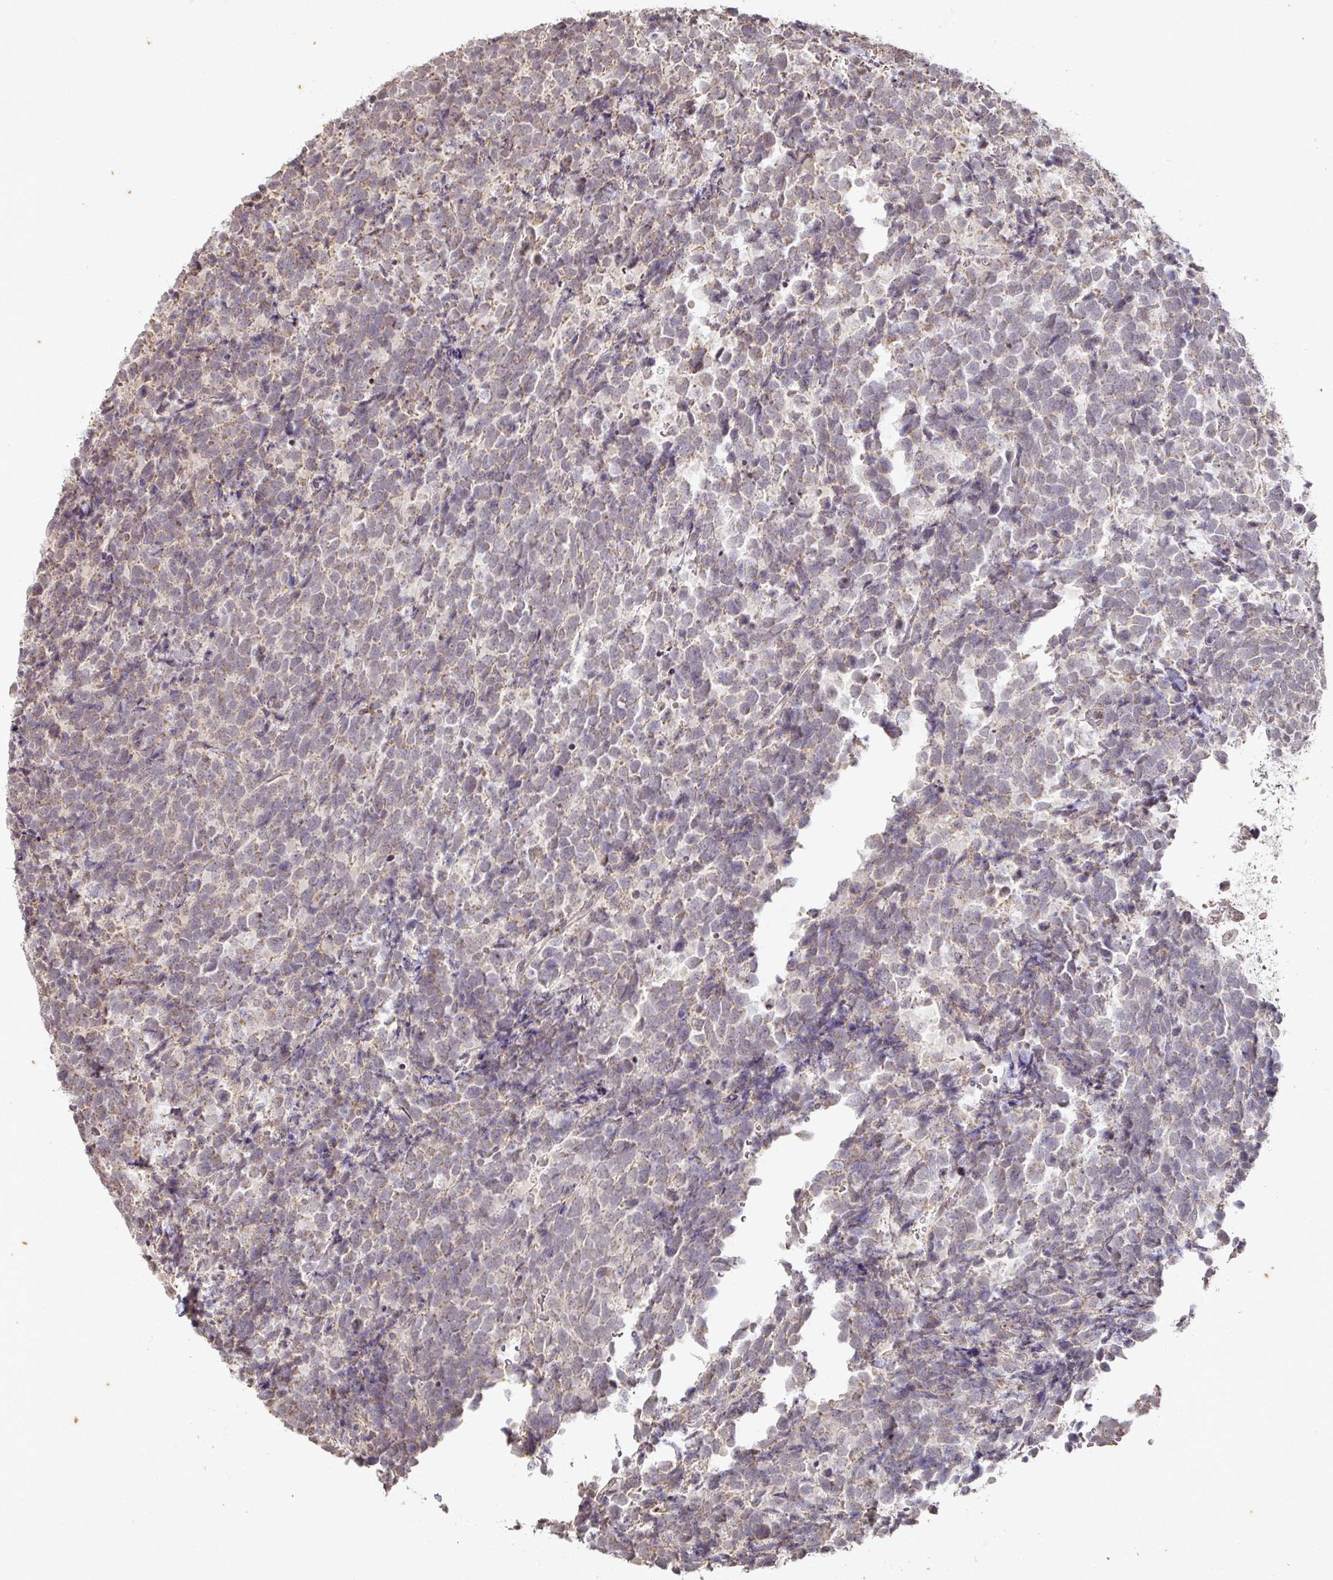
{"staining": {"intensity": "weak", "quantity": "25%-75%", "location": "cytoplasmic/membranous"}, "tissue": "urothelial cancer", "cell_type": "Tumor cells", "image_type": "cancer", "snomed": [{"axis": "morphology", "description": "Urothelial carcinoma, High grade"}, {"axis": "topography", "description": "Urinary bladder"}], "caption": "Human urothelial carcinoma (high-grade) stained for a protein (brown) exhibits weak cytoplasmic/membranous positive expression in approximately 25%-75% of tumor cells.", "gene": "CAPN5", "patient": {"sex": "female", "age": 82}}